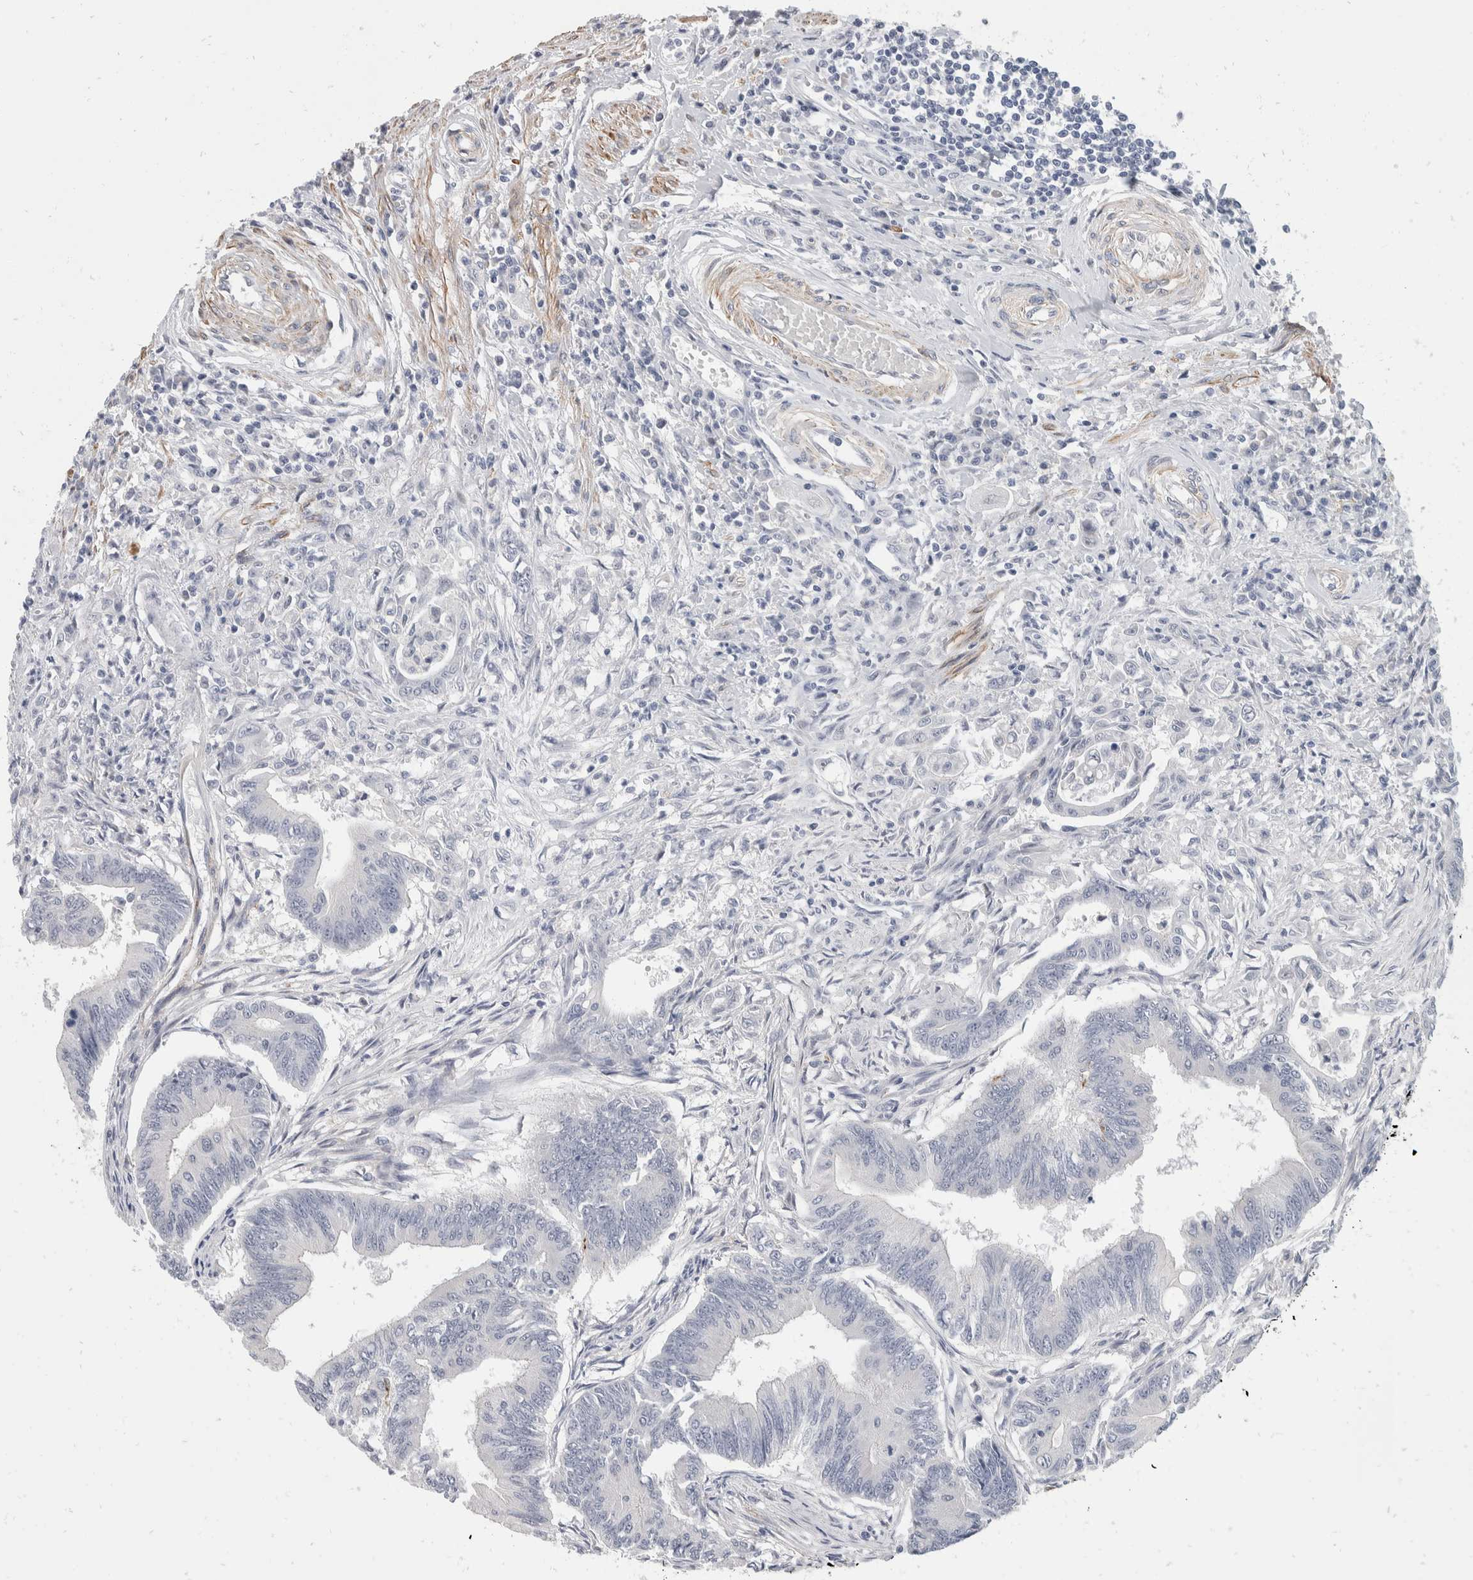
{"staining": {"intensity": "negative", "quantity": "none", "location": "none"}, "tissue": "colorectal cancer", "cell_type": "Tumor cells", "image_type": "cancer", "snomed": [{"axis": "morphology", "description": "Adenoma, NOS"}, {"axis": "morphology", "description": "Adenocarcinoma, NOS"}, {"axis": "topography", "description": "Colon"}], "caption": "IHC histopathology image of human colorectal cancer (adenoma) stained for a protein (brown), which displays no staining in tumor cells.", "gene": "CATSPERD", "patient": {"sex": "male", "age": 79}}